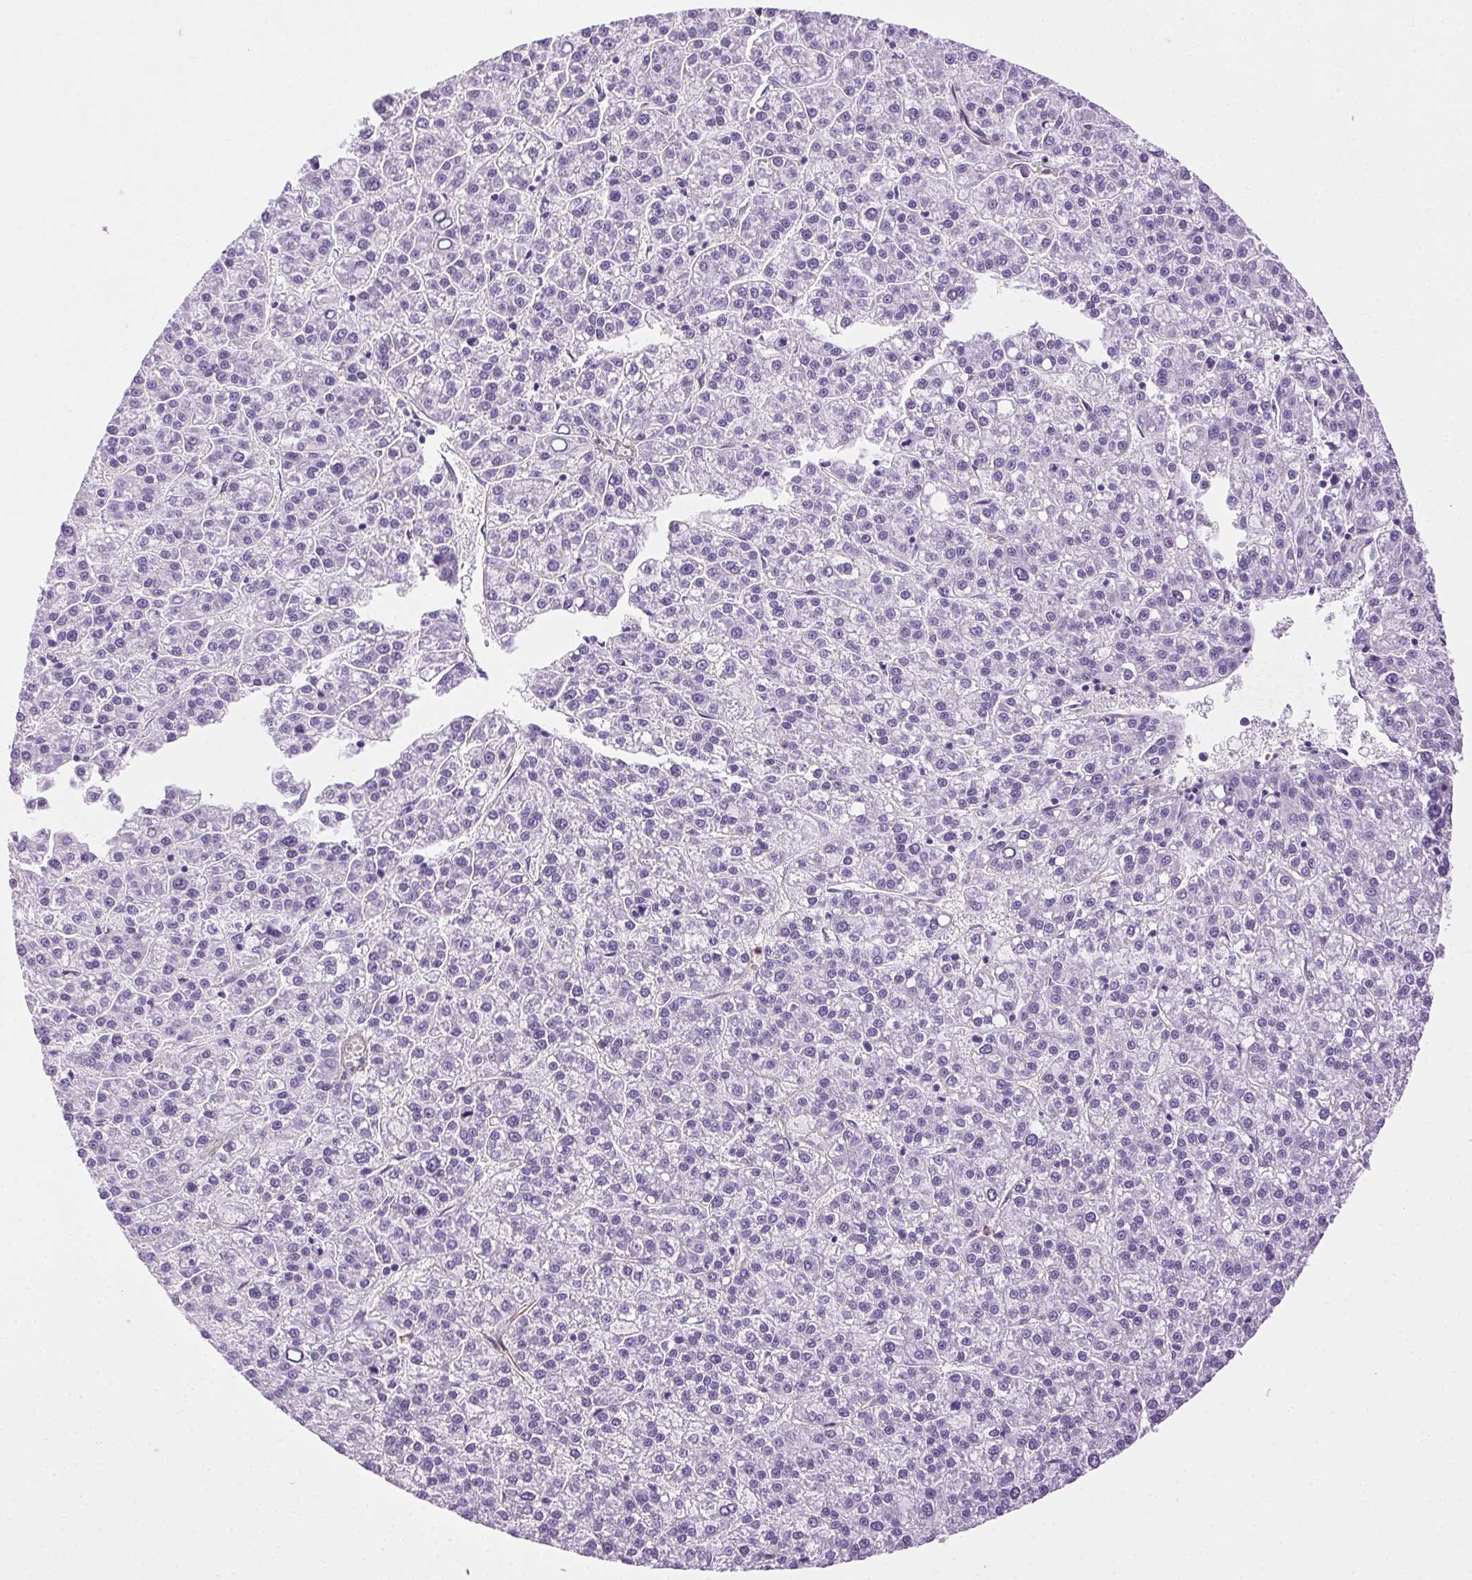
{"staining": {"intensity": "negative", "quantity": "none", "location": "none"}, "tissue": "liver cancer", "cell_type": "Tumor cells", "image_type": "cancer", "snomed": [{"axis": "morphology", "description": "Carcinoma, Hepatocellular, NOS"}, {"axis": "topography", "description": "Liver"}], "caption": "Histopathology image shows no protein positivity in tumor cells of liver hepatocellular carcinoma tissue. Nuclei are stained in blue.", "gene": "SHCBP1L", "patient": {"sex": "female", "age": 58}}